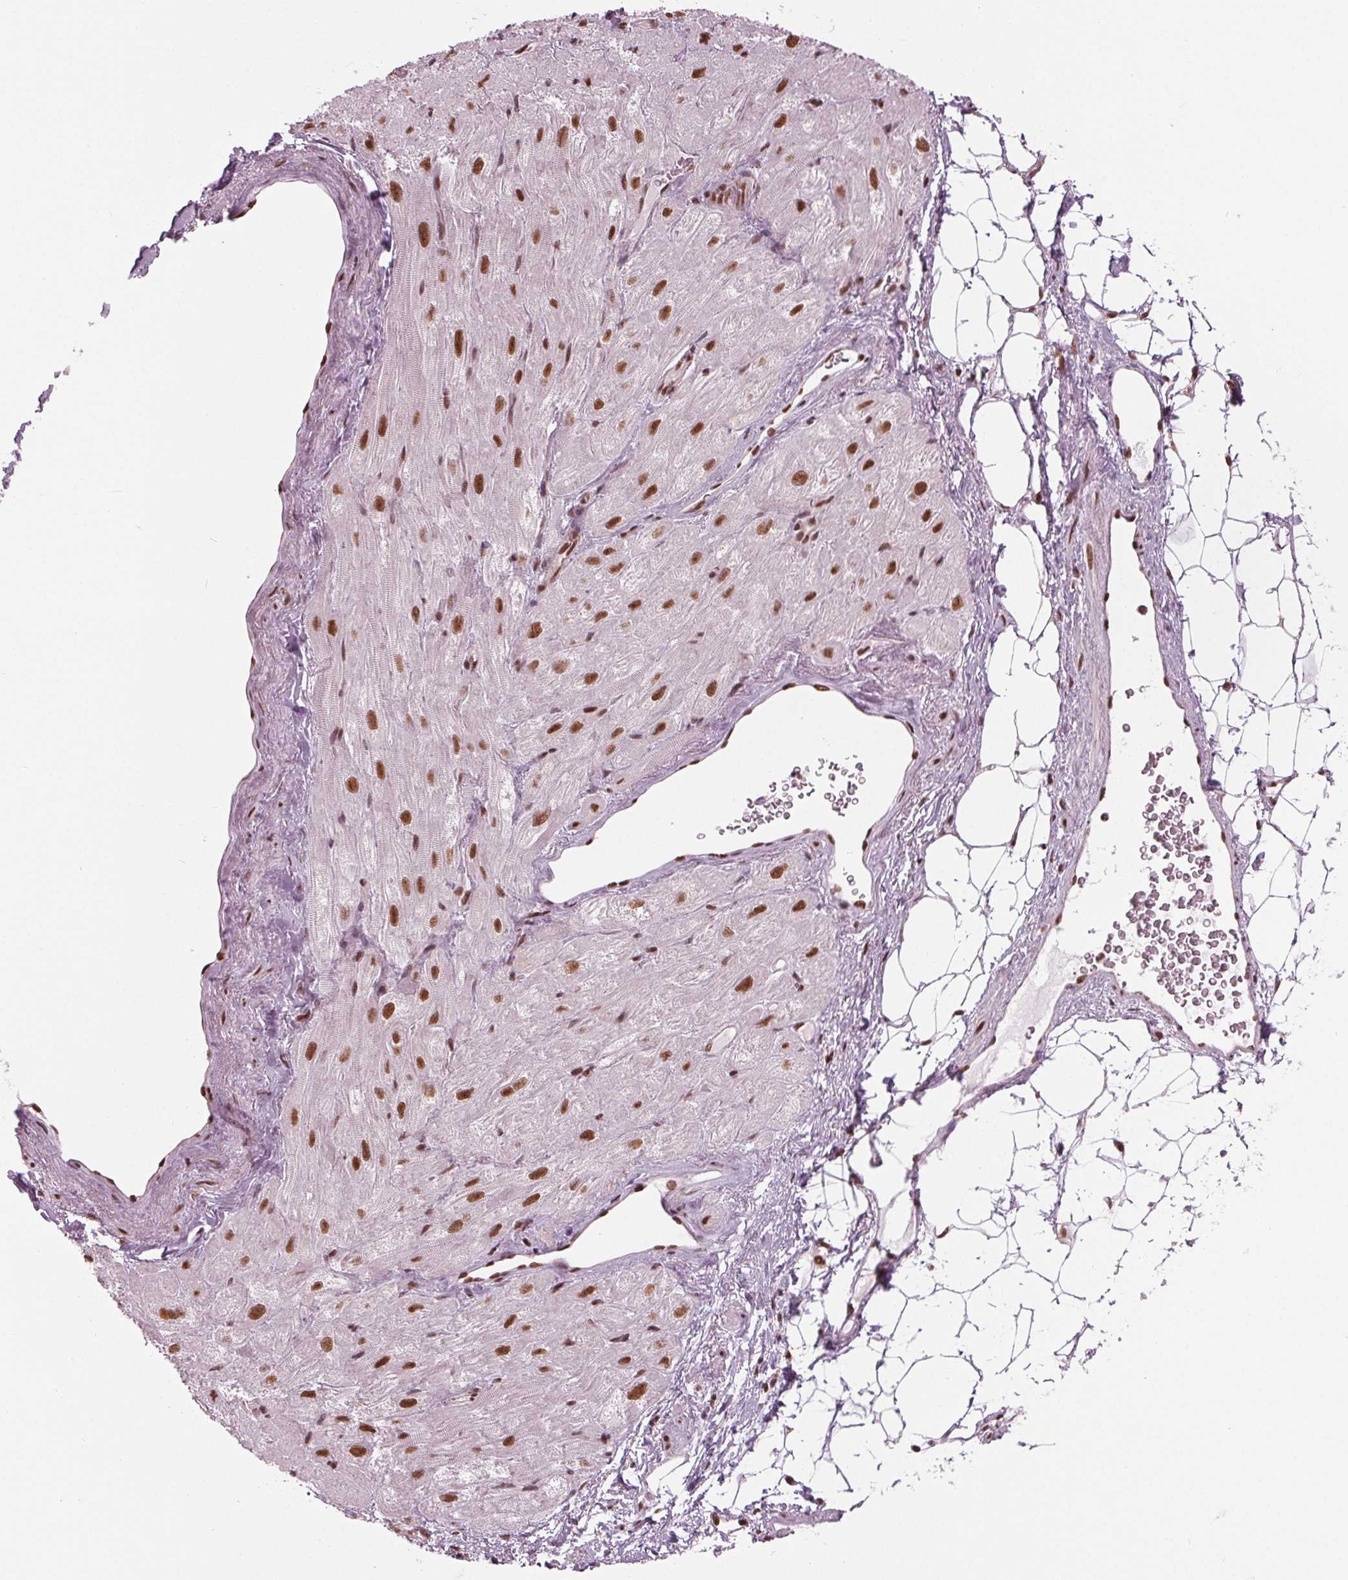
{"staining": {"intensity": "moderate", "quantity": "<25%", "location": "nuclear"}, "tissue": "heart muscle", "cell_type": "Cardiomyocytes", "image_type": "normal", "snomed": [{"axis": "morphology", "description": "Normal tissue, NOS"}, {"axis": "topography", "description": "Heart"}], "caption": "Brown immunohistochemical staining in normal human heart muscle displays moderate nuclear positivity in approximately <25% of cardiomyocytes.", "gene": "LSM2", "patient": {"sex": "female", "age": 69}}